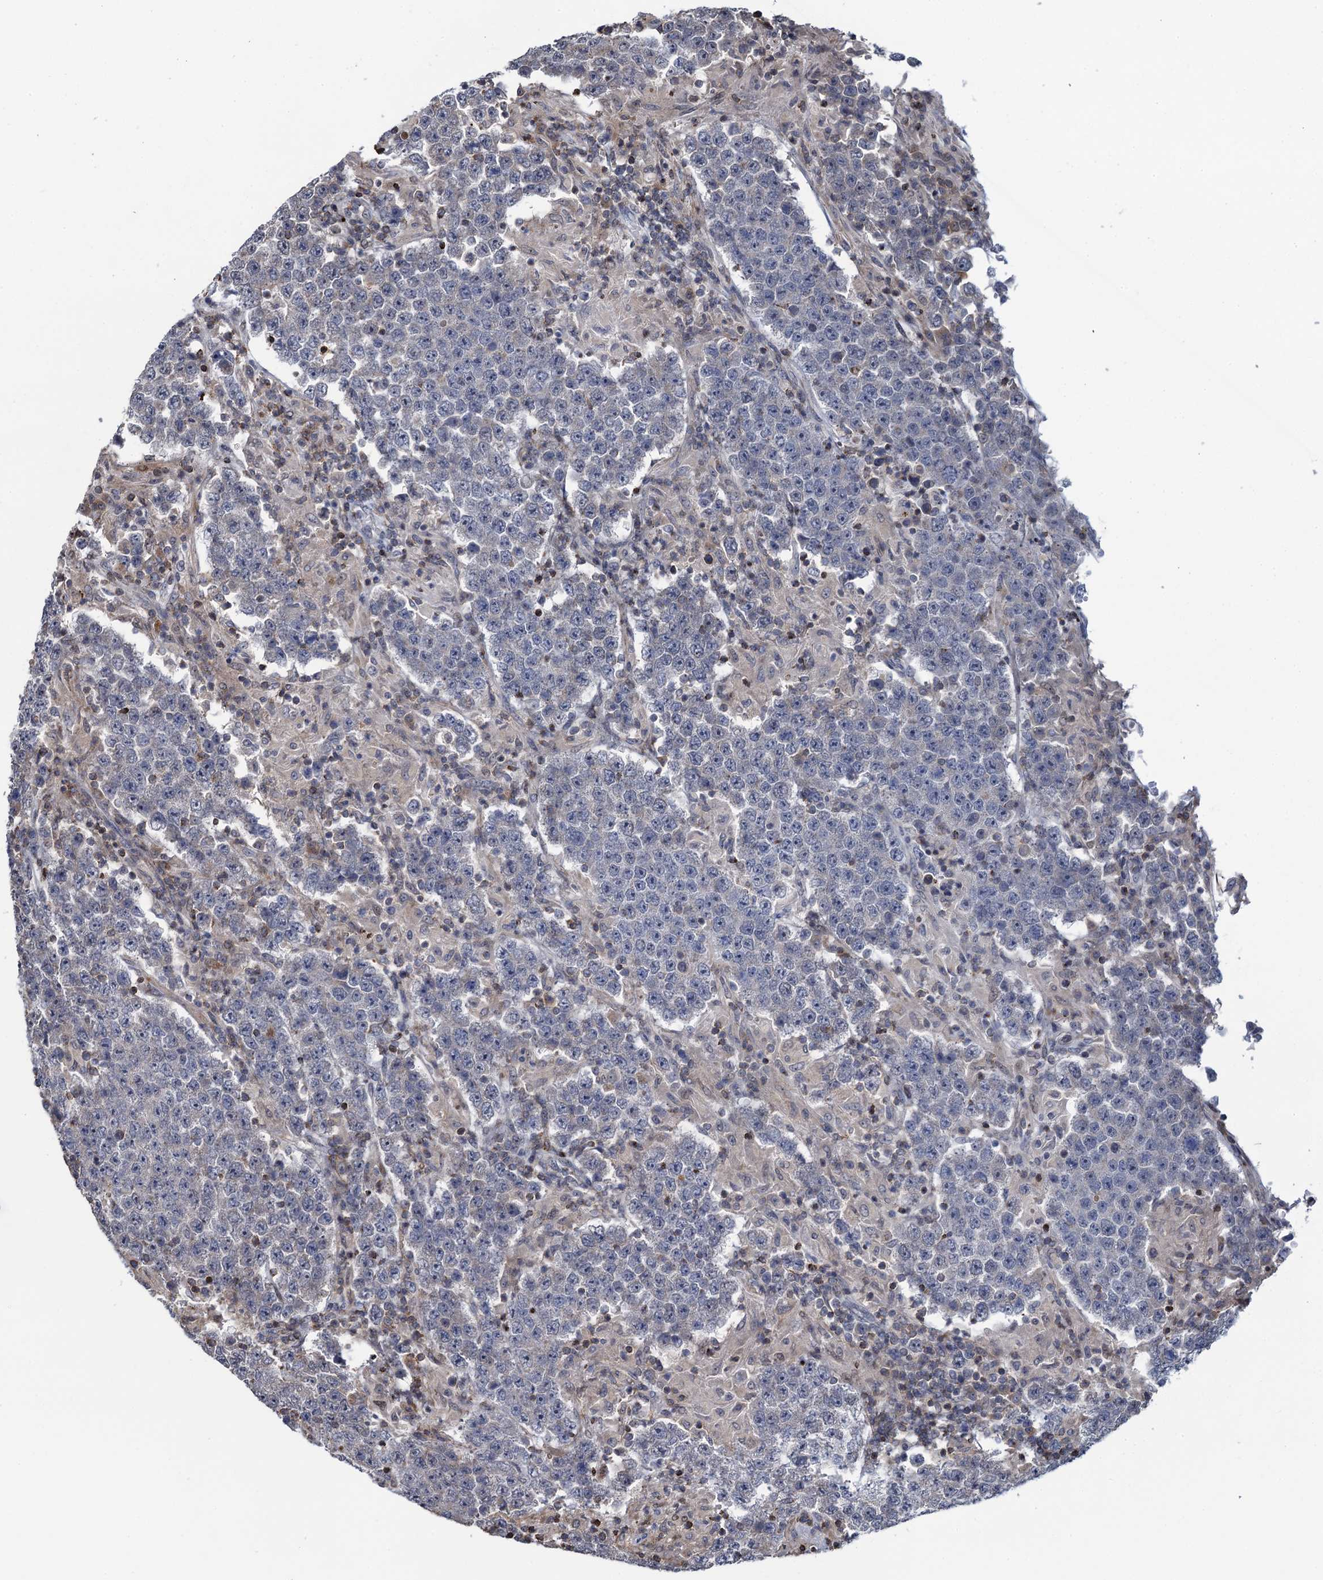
{"staining": {"intensity": "negative", "quantity": "none", "location": "none"}, "tissue": "testis cancer", "cell_type": "Tumor cells", "image_type": "cancer", "snomed": [{"axis": "morphology", "description": "Normal tissue, NOS"}, {"axis": "morphology", "description": "Urothelial carcinoma, High grade"}, {"axis": "morphology", "description": "Seminoma, NOS"}, {"axis": "morphology", "description": "Carcinoma, Embryonal, NOS"}, {"axis": "topography", "description": "Urinary bladder"}, {"axis": "topography", "description": "Testis"}], "caption": "Immunohistochemical staining of human testis seminoma displays no significant staining in tumor cells.", "gene": "CCDC102A", "patient": {"sex": "male", "age": 41}}